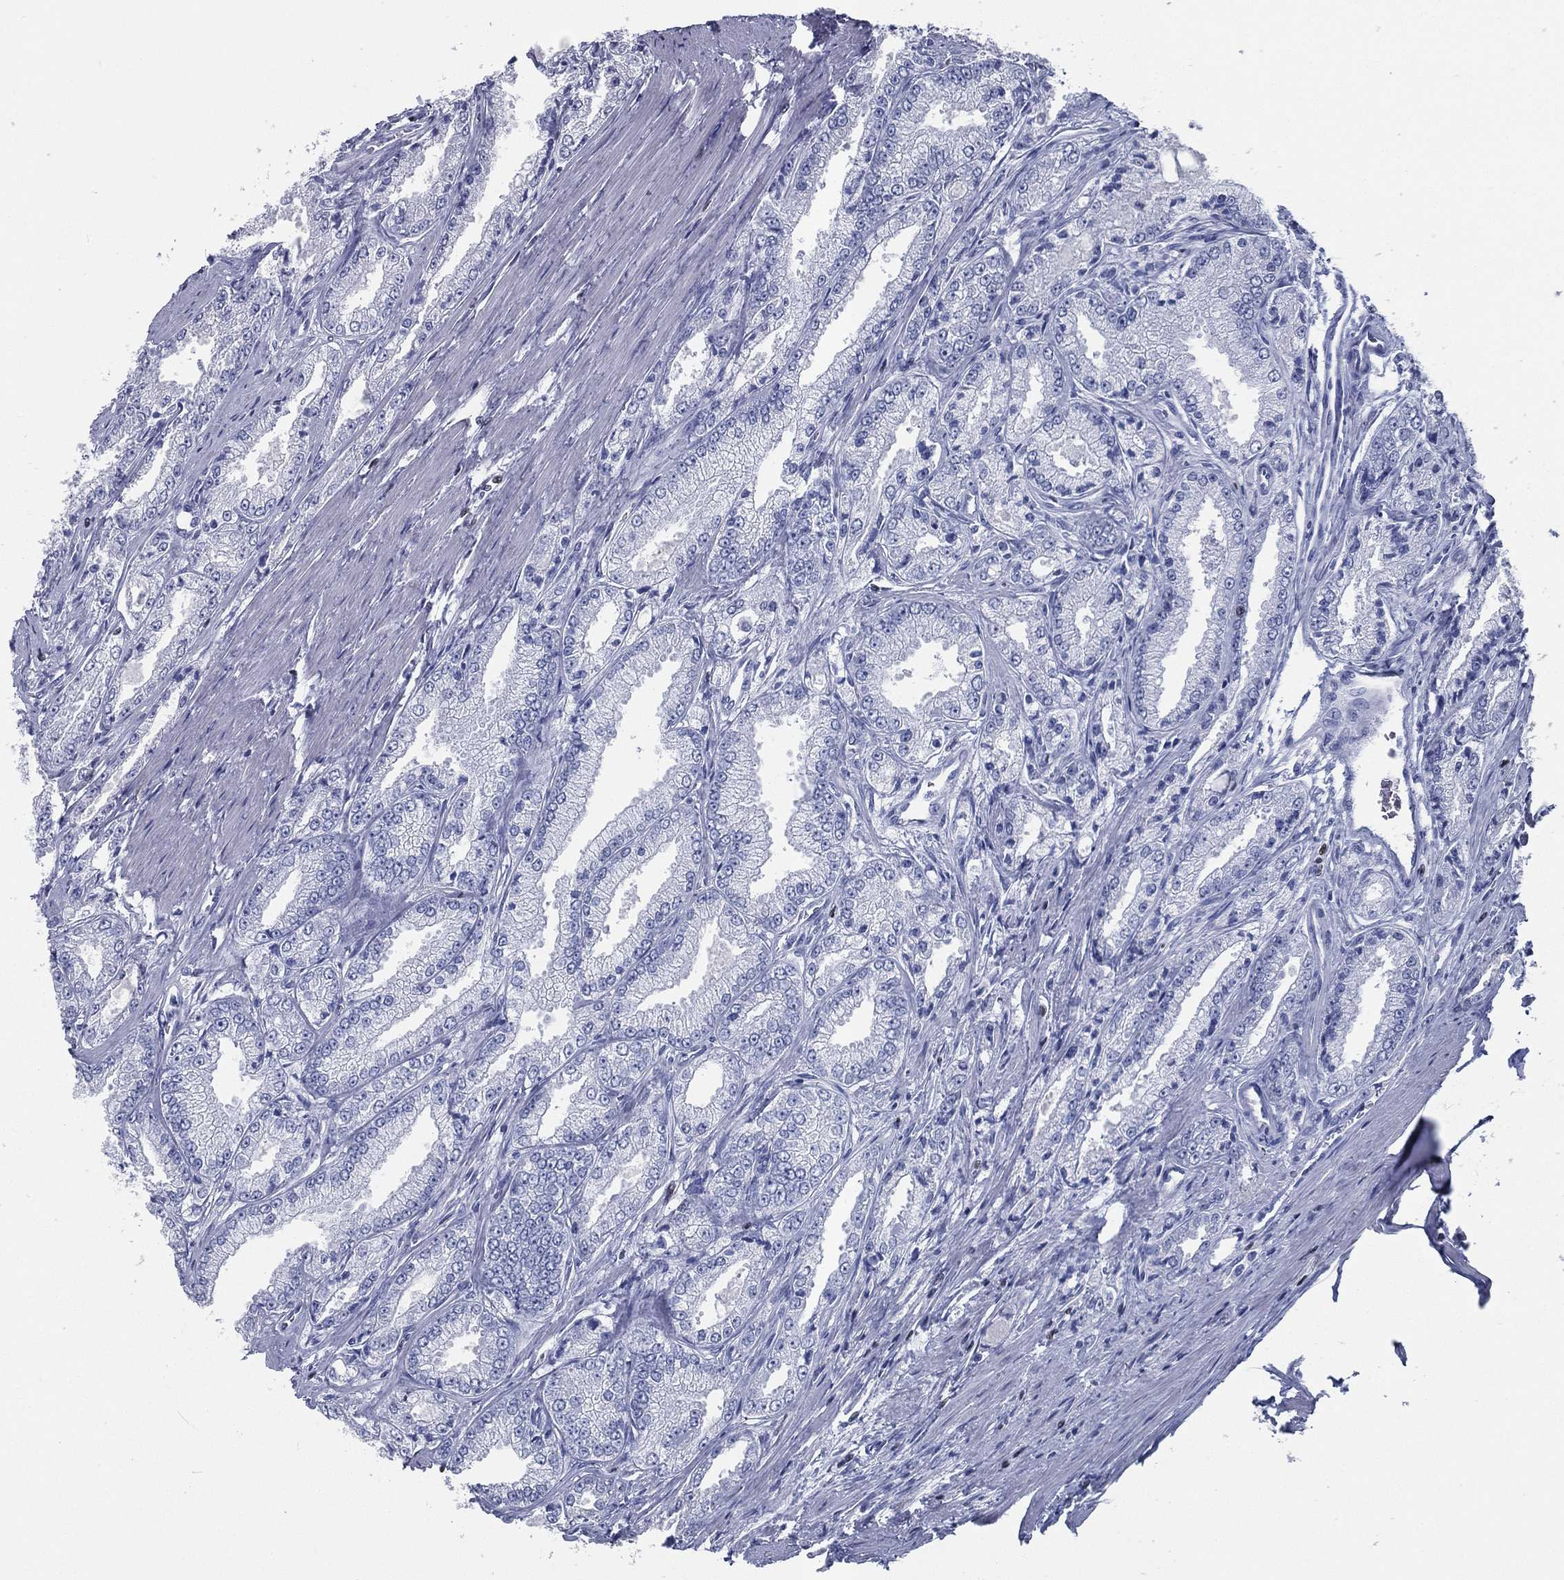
{"staining": {"intensity": "negative", "quantity": "none", "location": "none"}, "tissue": "prostate cancer", "cell_type": "Tumor cells", "image_type": "cancer", "snomed": [{"axis": "morphology", "description": "Adenocarcinoma, NOS"}, {"axis": "morphology", "description": "Adenocarcinoma, High grade"}, {"axis": "topography", "description": "Prostate"}], "caption": "High magnification brightfield microscopy of prostate high-grade adenocarcinoma stained with DAB (brown) and counterstained with hematoxylin (blue): tumor cells show no significant expression. (DAB (3,3'-diaminobenzidine) immunohistochemistry (IHC), high magnification).", "gene": "PYHIN1", "patient": {"sex": "male", "age": 70}}